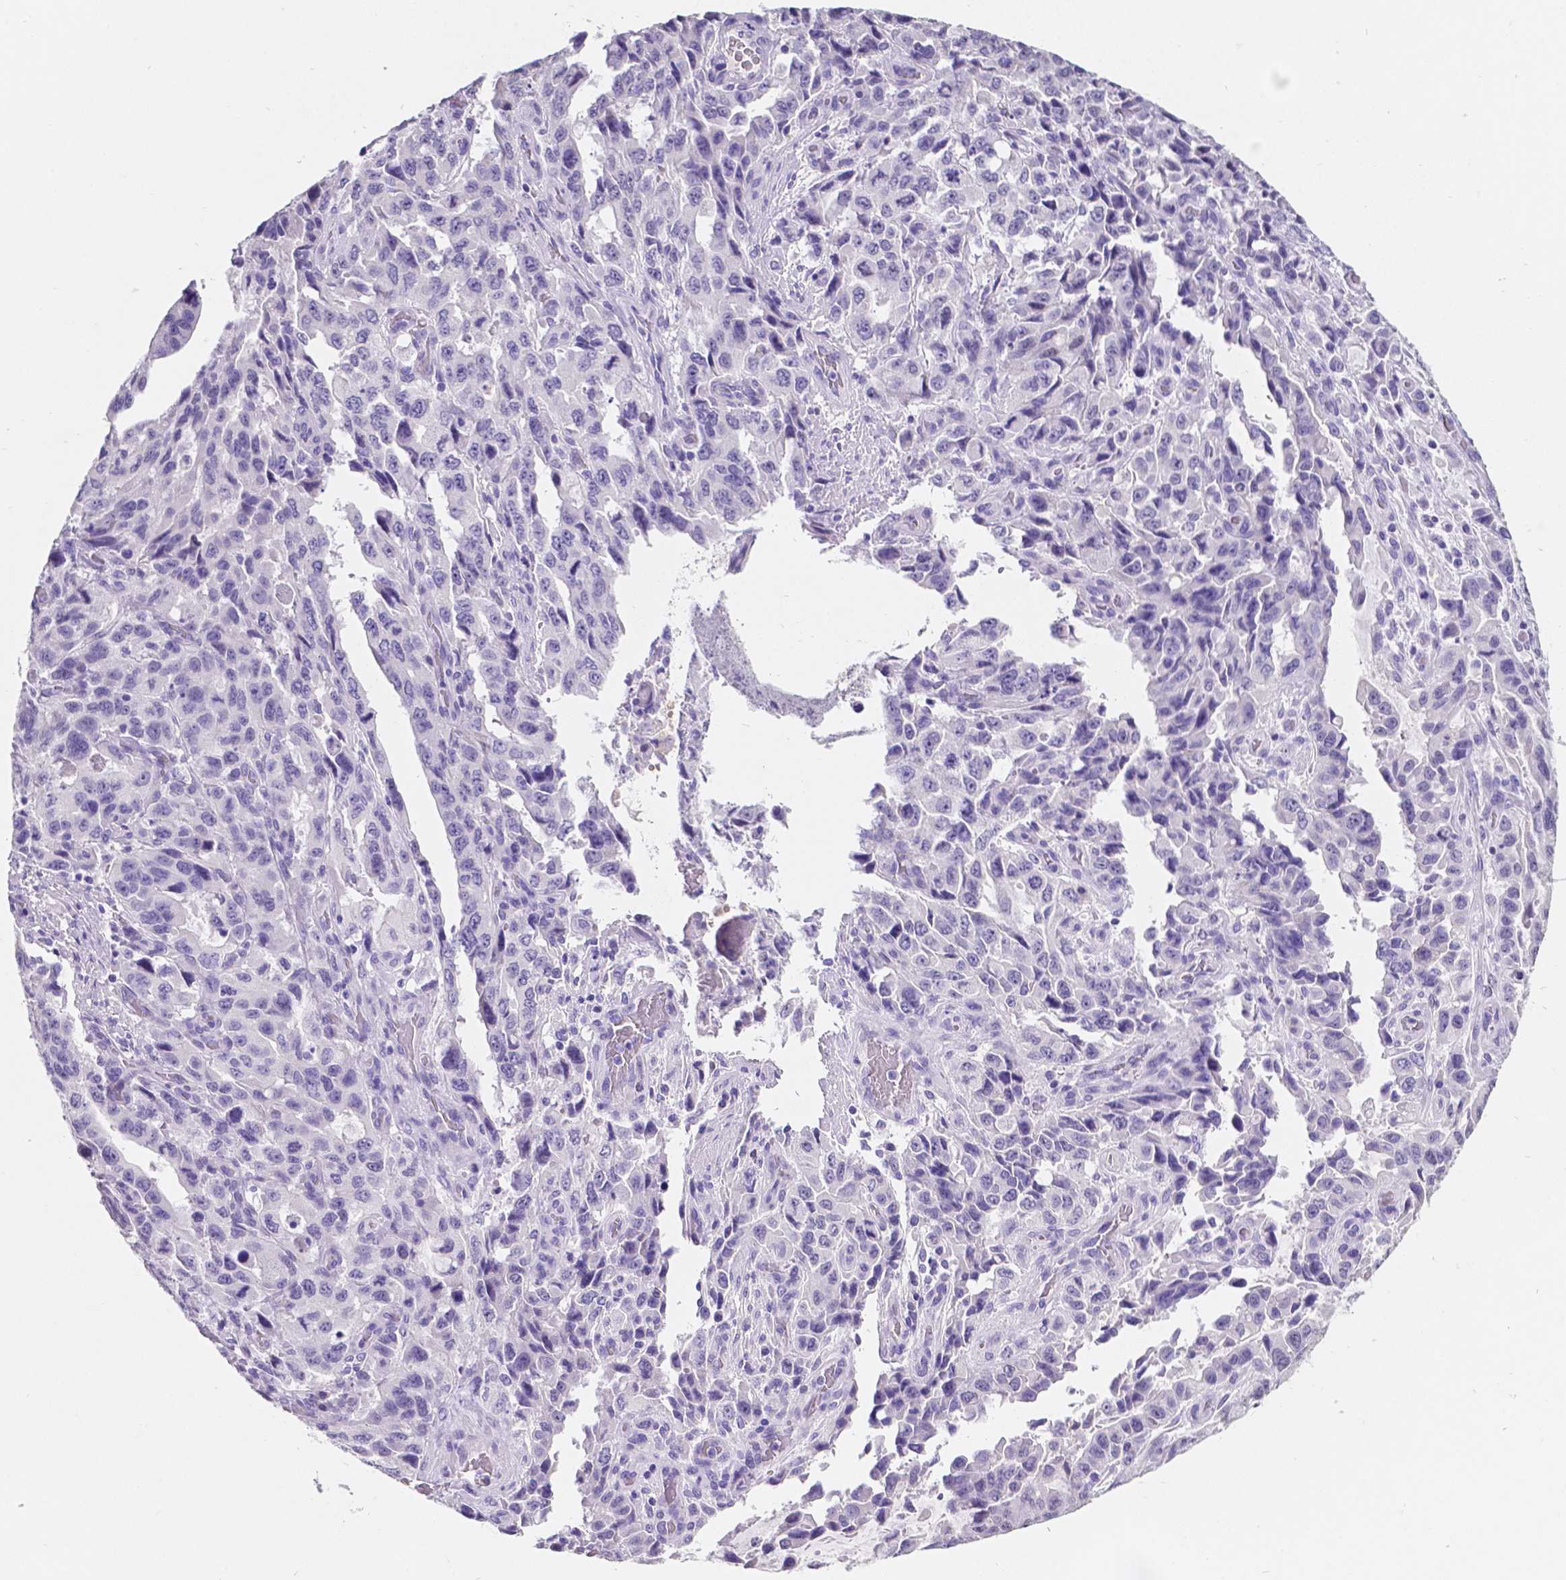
{"staining": {"intensity": "negative", "quantity": "none", "location": "none"}, "tissue": "stomach cancer", "cell_type": "Tumor cells", "image_type": "cancer", "snomed": [{"axis": "morphology", "description": "Adenocarcinoma, NOS"}, {"axis": "topography", "description": "Stomach, upper"}], "caption": "The immunohistochemistry photomicrograph has no significant positivity in tumor cells of stomach cancer tissue.", "gene": "SATB2", "patient": {"sex": "male", "age": 85}}